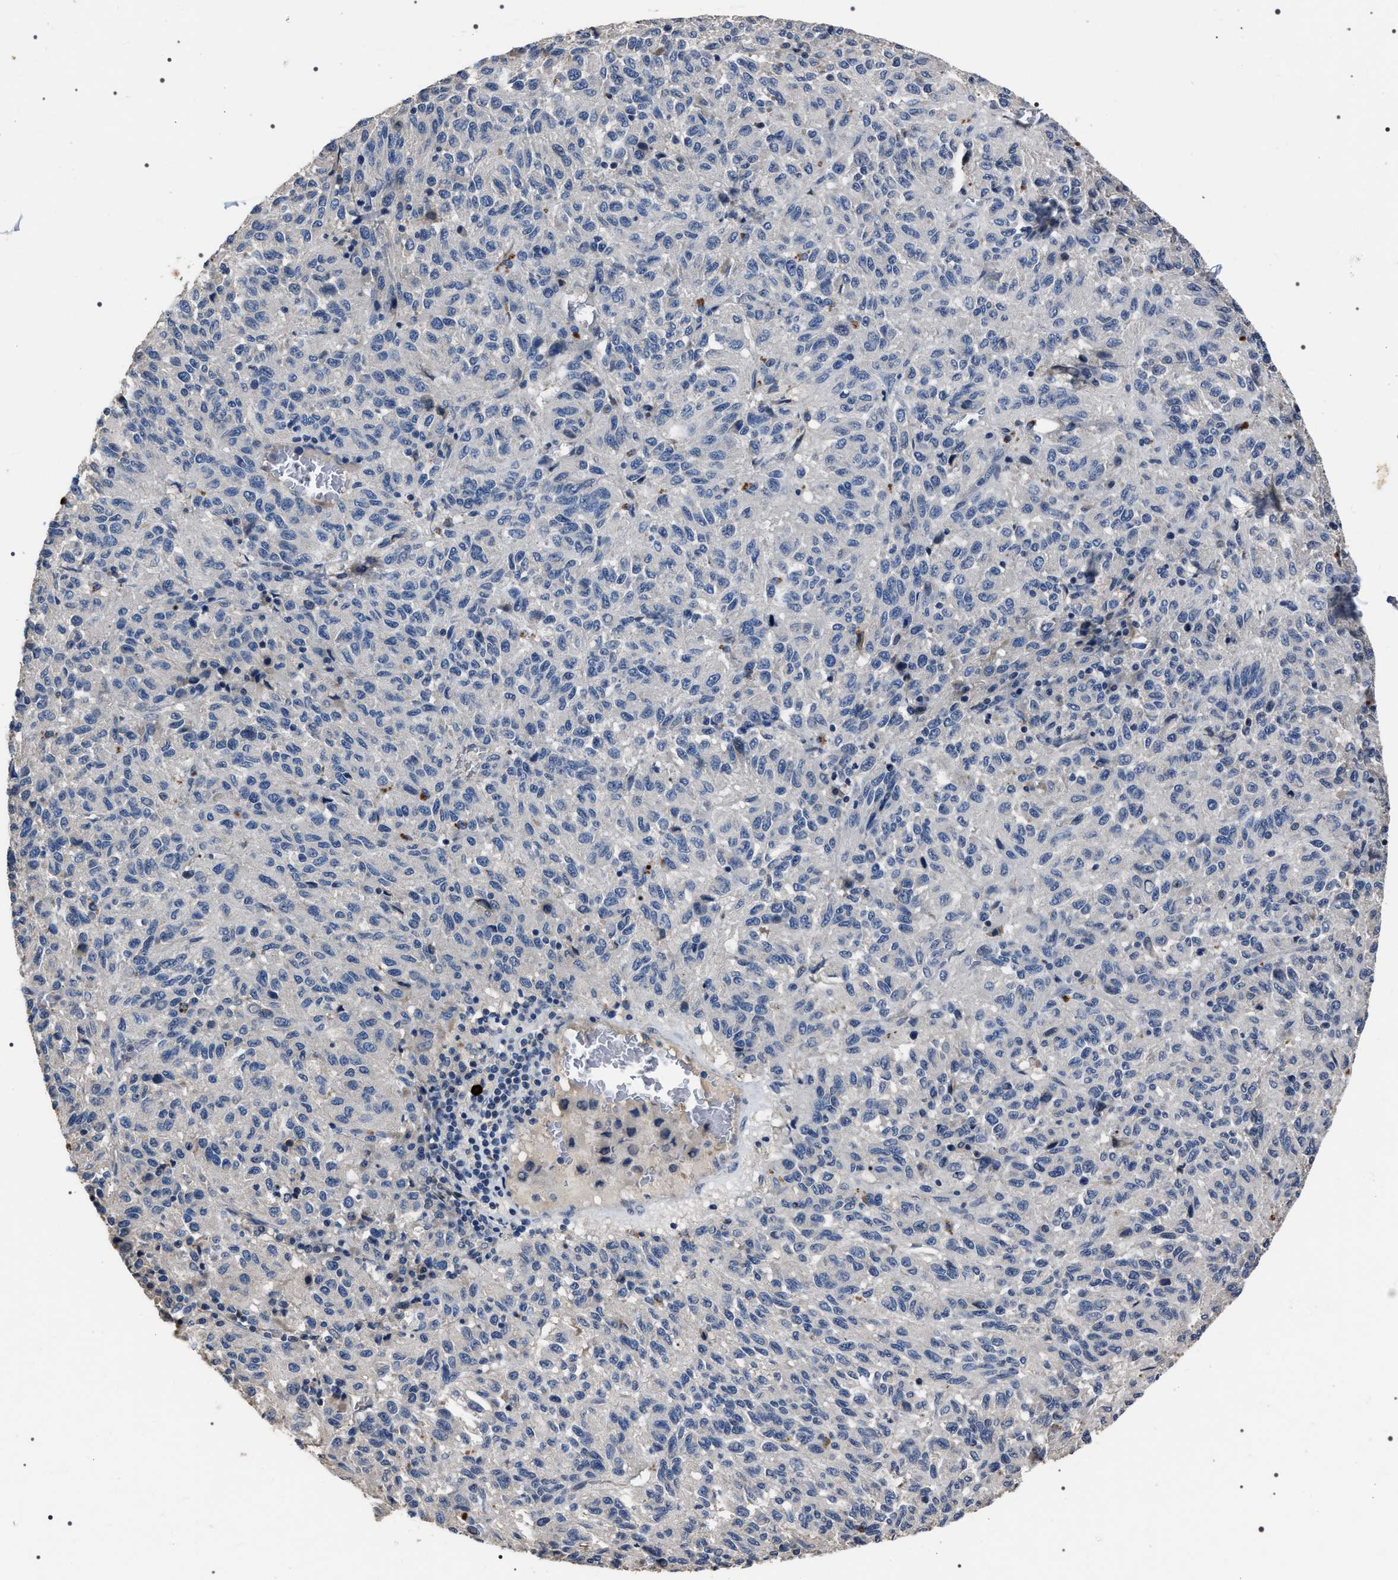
{"staining": {"intensity": "negative", "quantity": "none", "location": "none"}, "tissue": "melanoma", "cell_type": "Tumor cells", "image_type": "cancer", "snomed": [{"axis": "morphology", "description": "Malignant melanoma, Metastatic site"}, {"axis": "topography", "description": "Lung"}], "caption": "Immunohistochemistry (IHC) photomicrograph of human melanoma stained for a protein (brown), which shows no expression in tumor cells.", "gene": "TRIM54", "patient": {"sex": "male", "age": 64}}